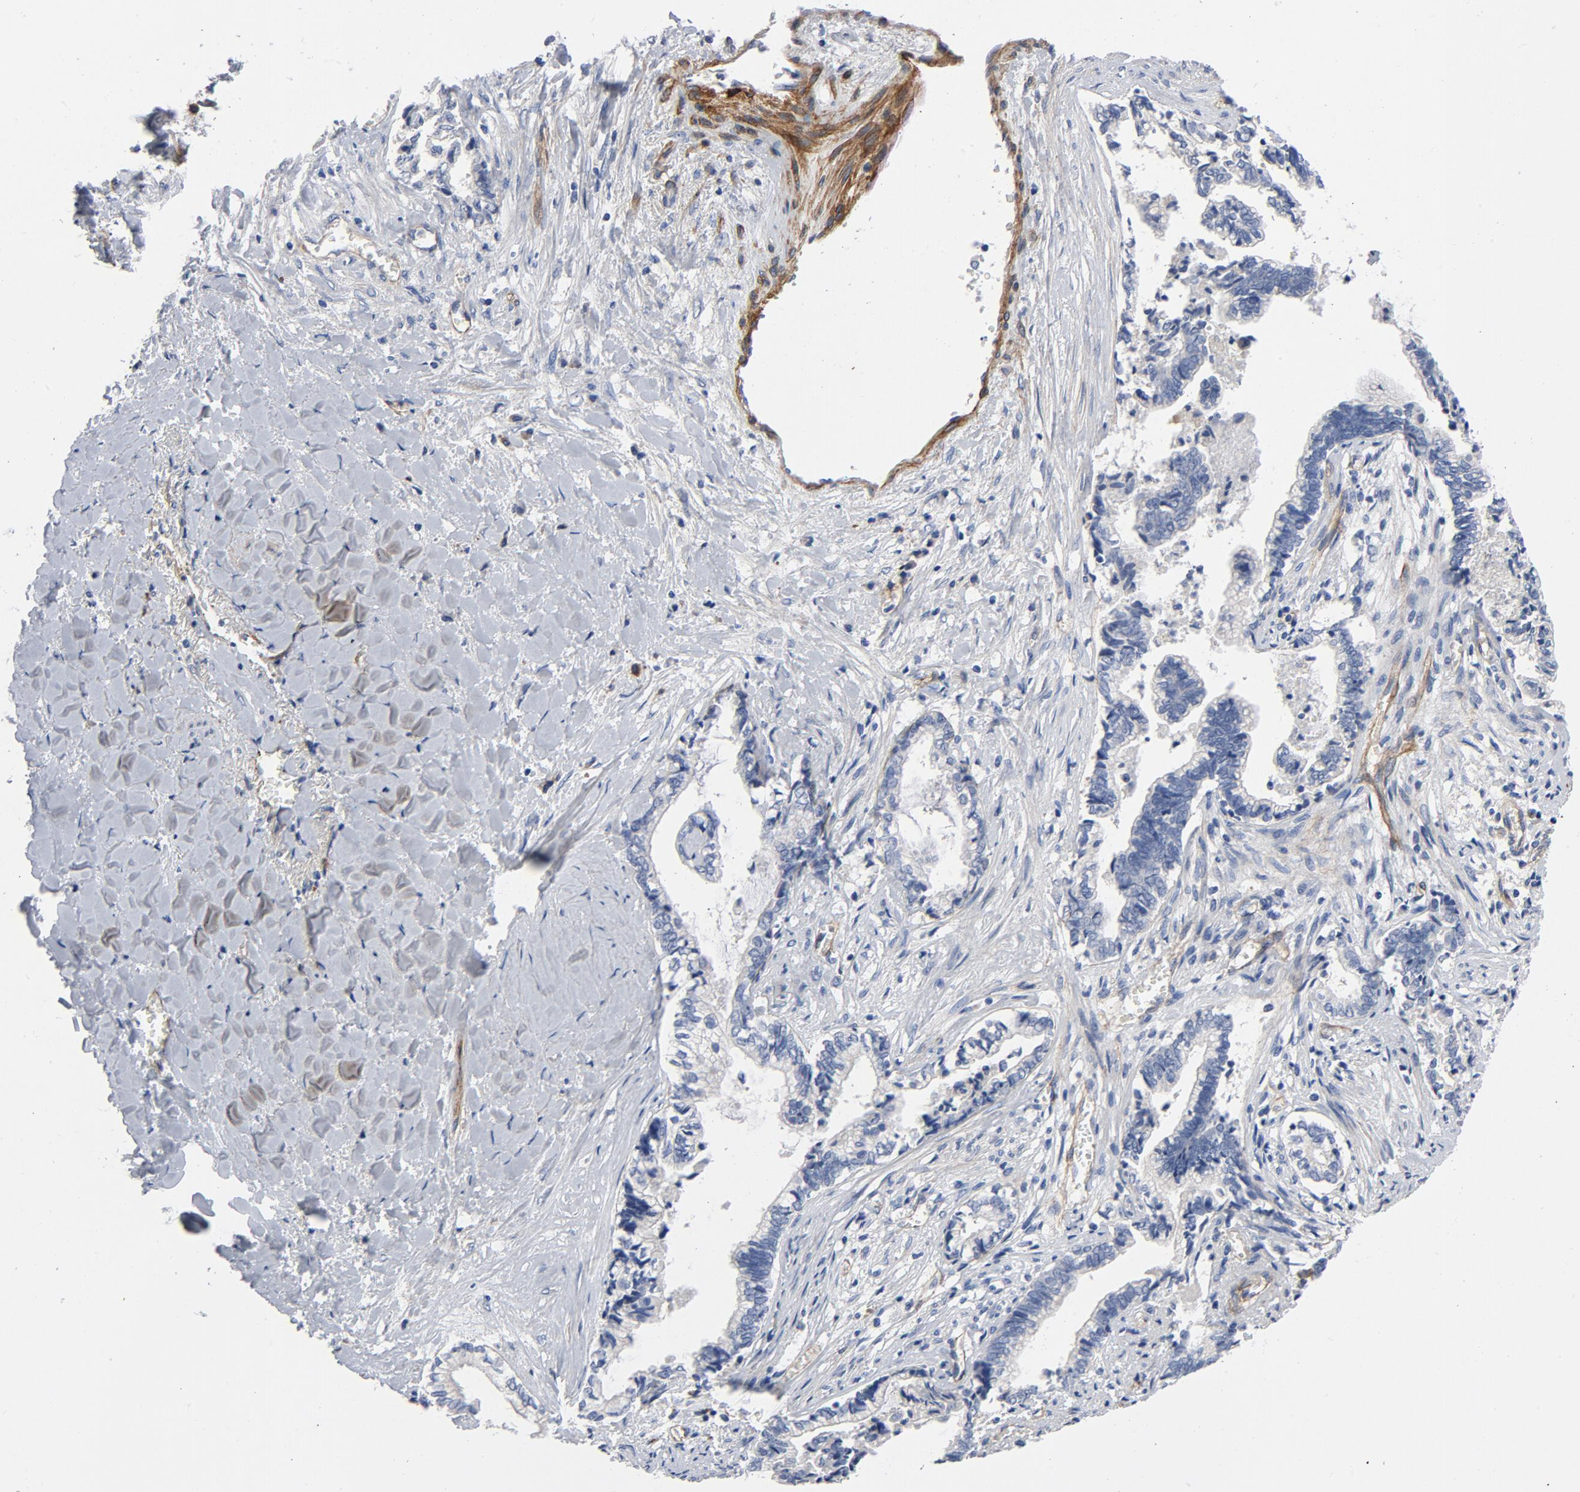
{"staining": {"intensity": "negative", "quantity": "none", "location": "none"}, "tissue": "liver cancer", "cell_type": "Tumor cells", "image_type": "cancer", "snomed": [{"axis": "morphology", "description": "Cholangiocarcinoma"}, {"axis": "topography", "description": "Liver"}], "caption": "This is an immunohistochemistry image of human cholangiocarcinoma (liver). There is no expression in tumor cells.", "gene": "LAMC1", "patient": {"sex": "male", "age": 57}}